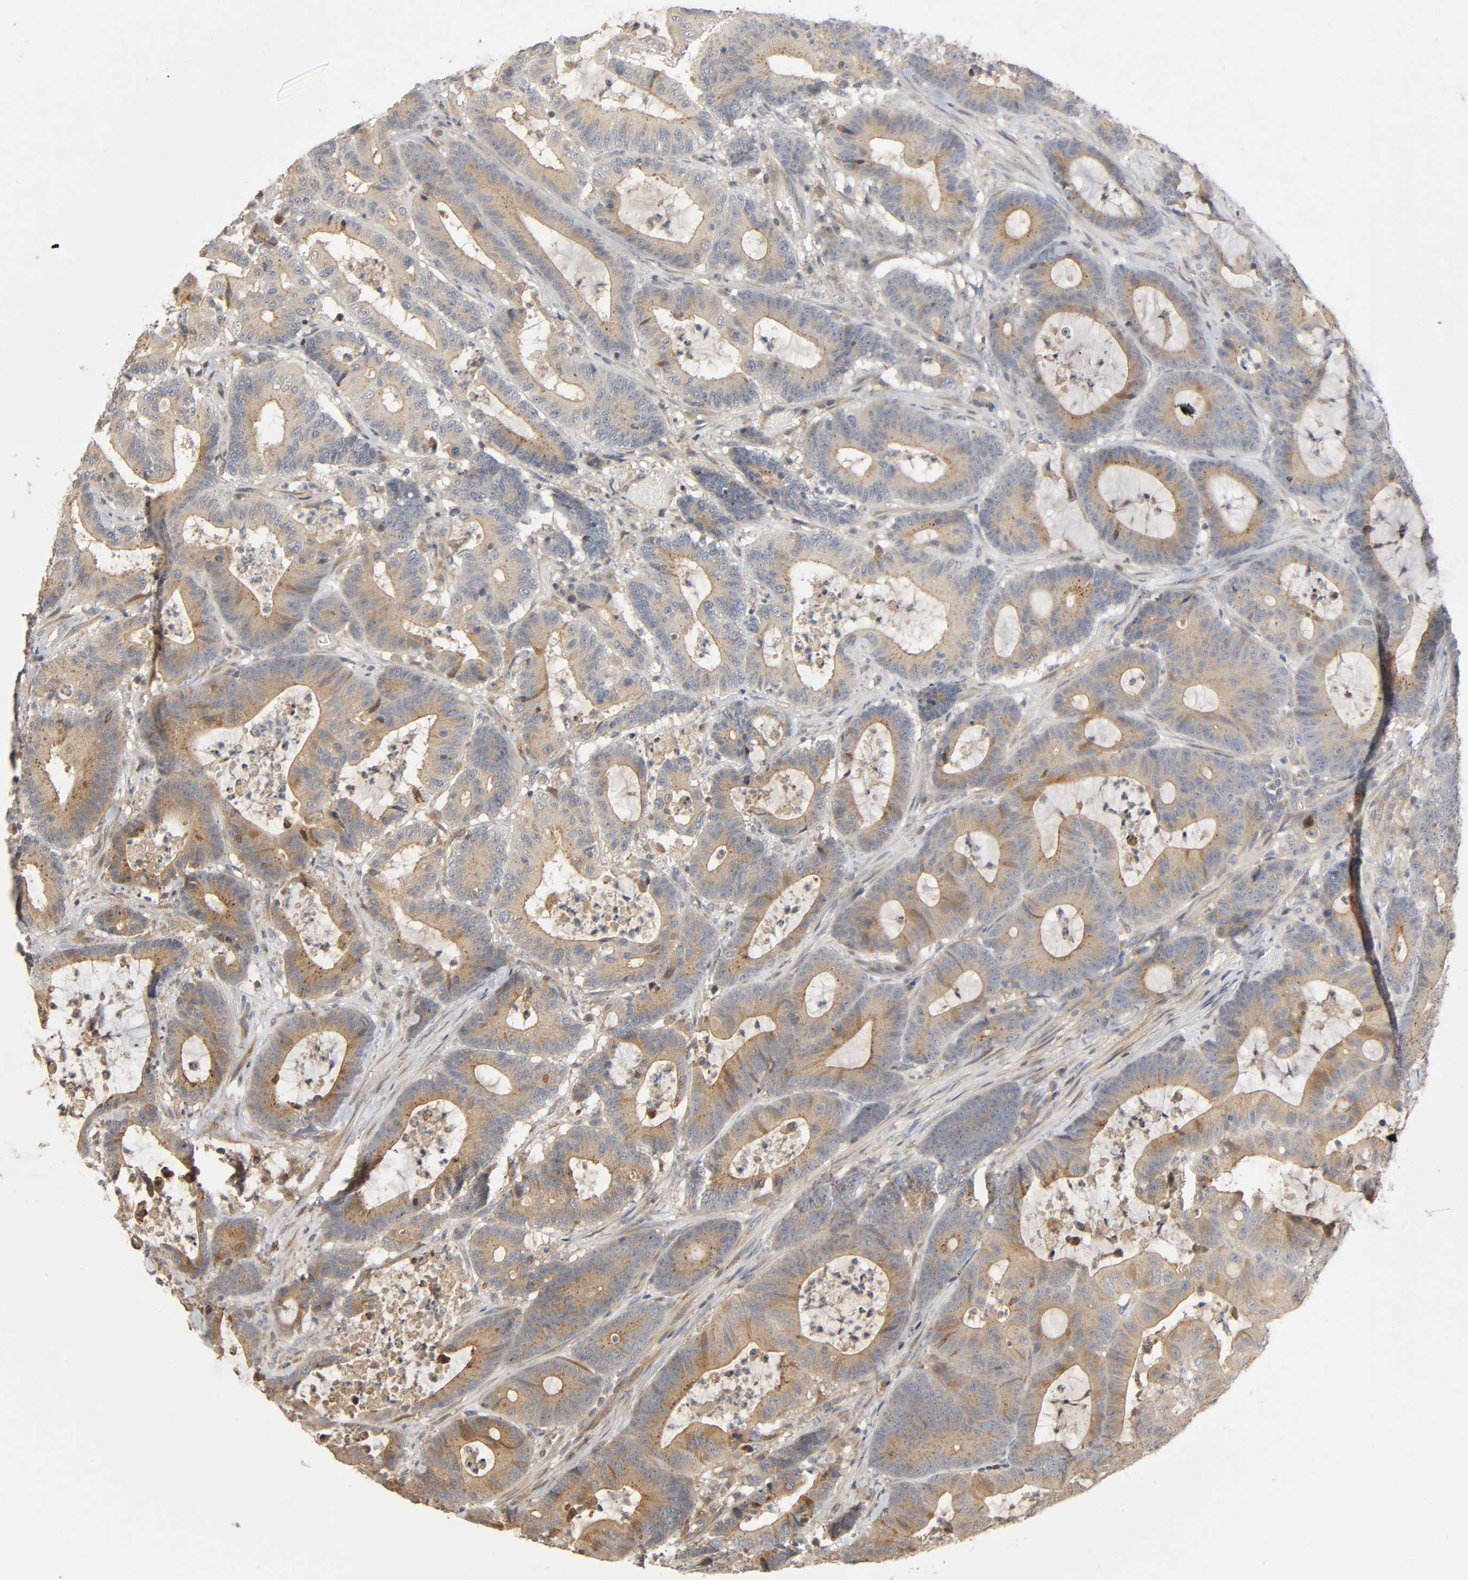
{"staining": {"intensity": "weak", "quantity": "25%-75%", "location": "cytoplasmic/membranous"}, "tissue": "colorectal cancer", "cell_type": "Tumor cells", "image_type": "cancer", "snomed": [{"axis": "morphology", "description": "Adenocarcinoma, NOS"}, {"axis": "topography", "description": "Colon"}], "caption": "Approximately 25%-75% of tumor cells in colorectal cancer (adenocarcinoma) display weak cytoplasmic/membranous protein positivity as visualized by brown immunohistochemical staining.", "gene": "SGSM1", "patient": {"sex": "female", "age": 84}}